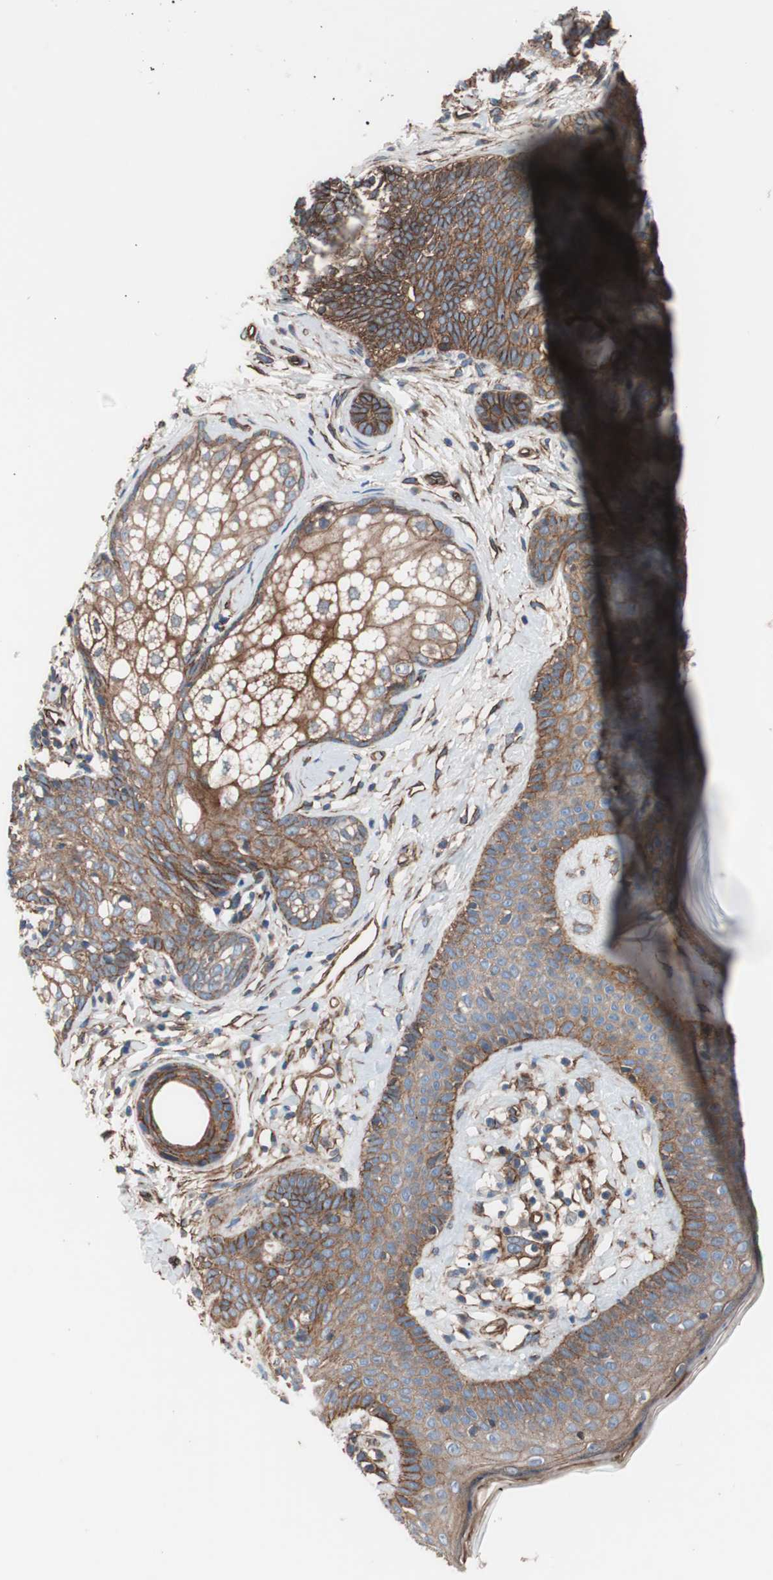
{"staining": {"intensity": "moderate", "quantity": "25%-75%", "location": "cytoplasmic/membranous"}, "tissue": "skin cancer", "cell_type": "Tumor cells", "image_type": "cancer", "snomed": [{"axis": "morphology", "description": "Developmental malformation"}, {"axis": "morphology", "description": "Basal cell carcinoma"}, {"axis": "topography", "description": "Skin"}], "caption": "Immunohistochemistry (DAB) staining of human skin cancer (basal cell carcinoma) displays moderate cytoplasmic/membranous protein expression in approximately 25%-75% of tumor cells.", "gene": "SPINT1", "patient": {"sex": "female", "age": 62}}